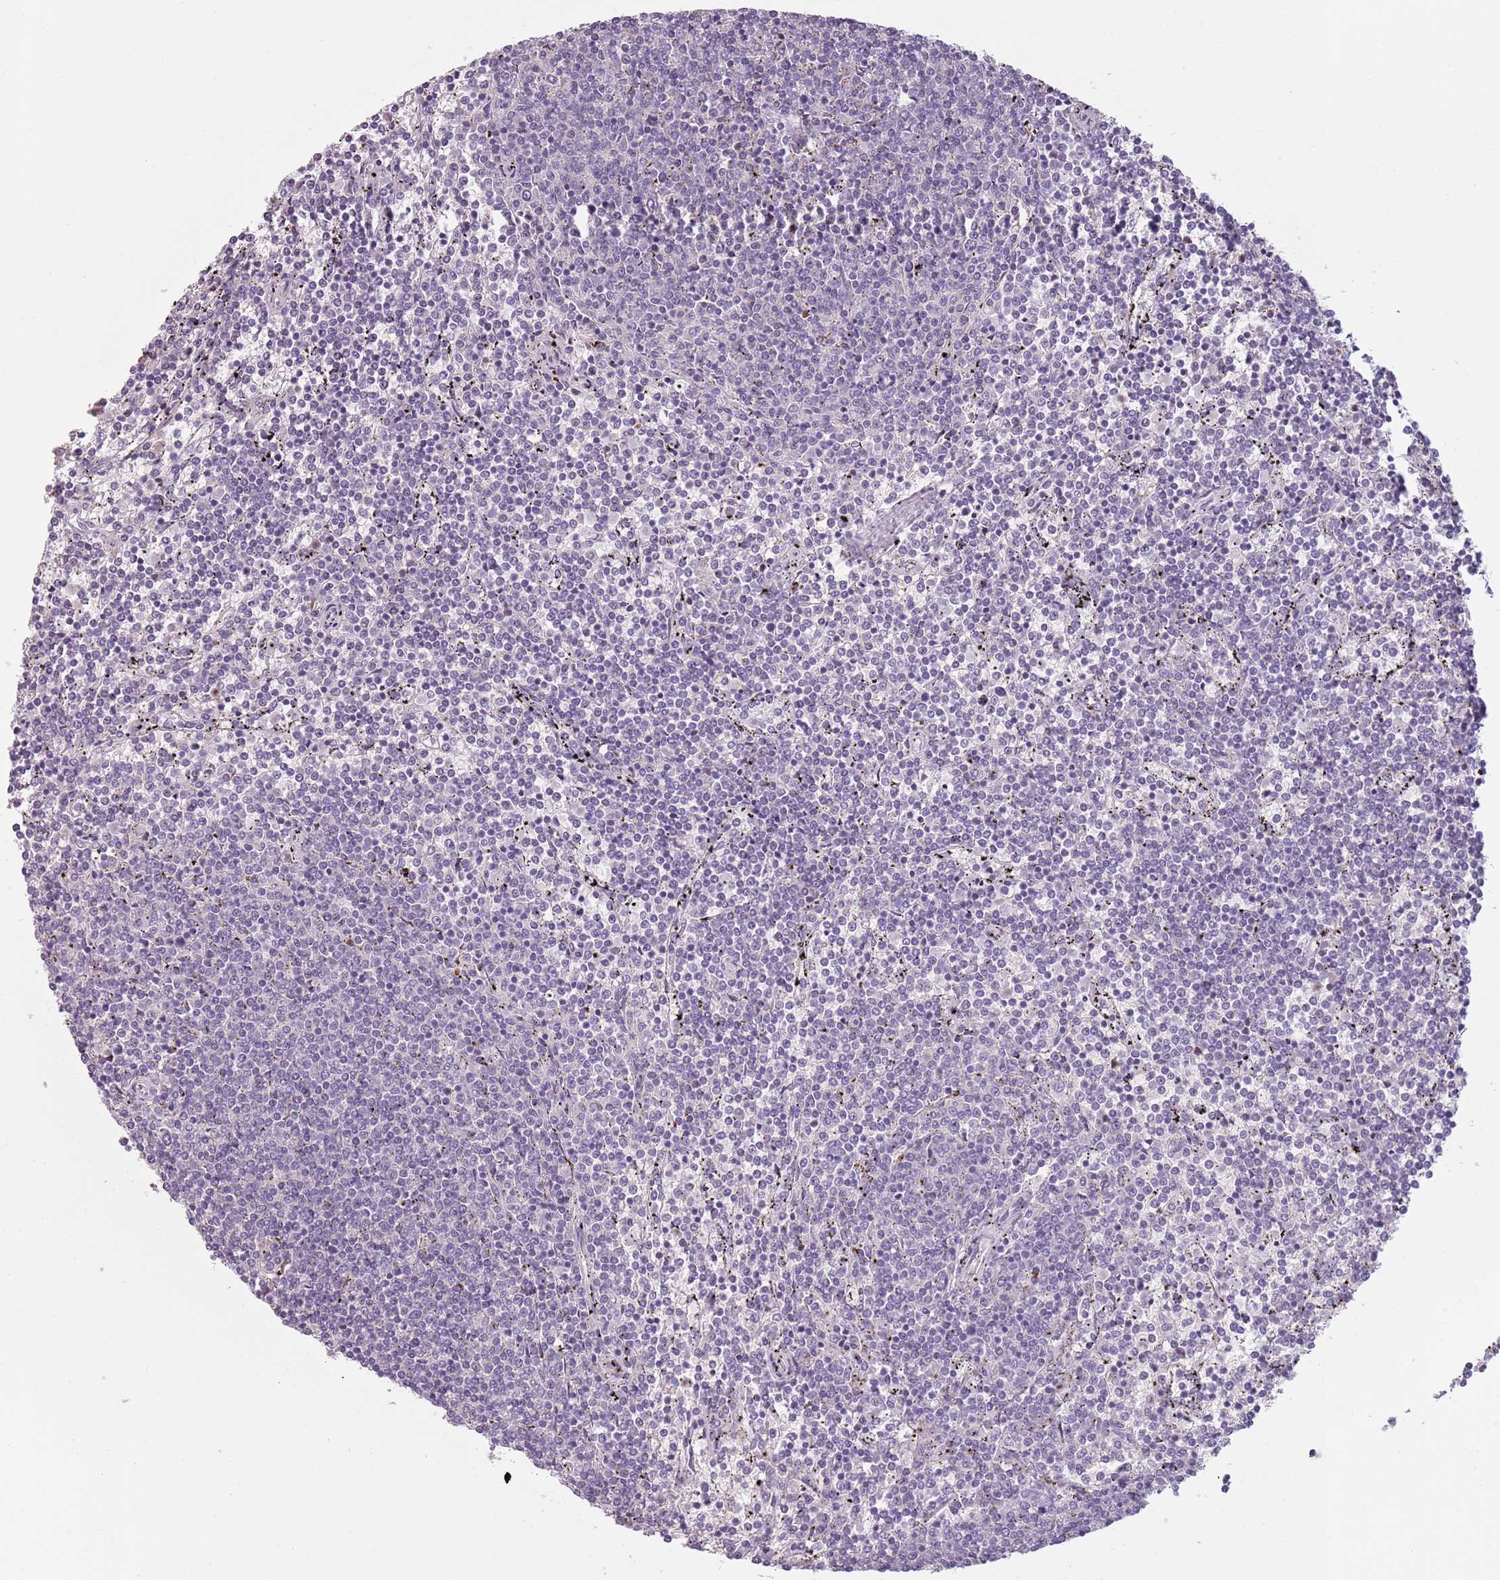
{"staining": {"intensity": "negative", "quantity": "none", "location": "none"}, "tissue": "lymphoma", "cell_type": "Tumor cells", "image_type": "cancer", "snomed": [{"axis": "morphology", "description": "Malignant lymphoma, non-Hodgkin's type, Low grade"}, {"axis": "topography", "description": "Spleen"}], "caption": "IHC histopathology image of neoplastic tissue: human lymphoma stained with DAB (3,3'-diaminobenzidine) shows no significant protein staining in tumor cells.", "gene": "PIEZO1", "patient": {"sex": "female", "age": 50}}